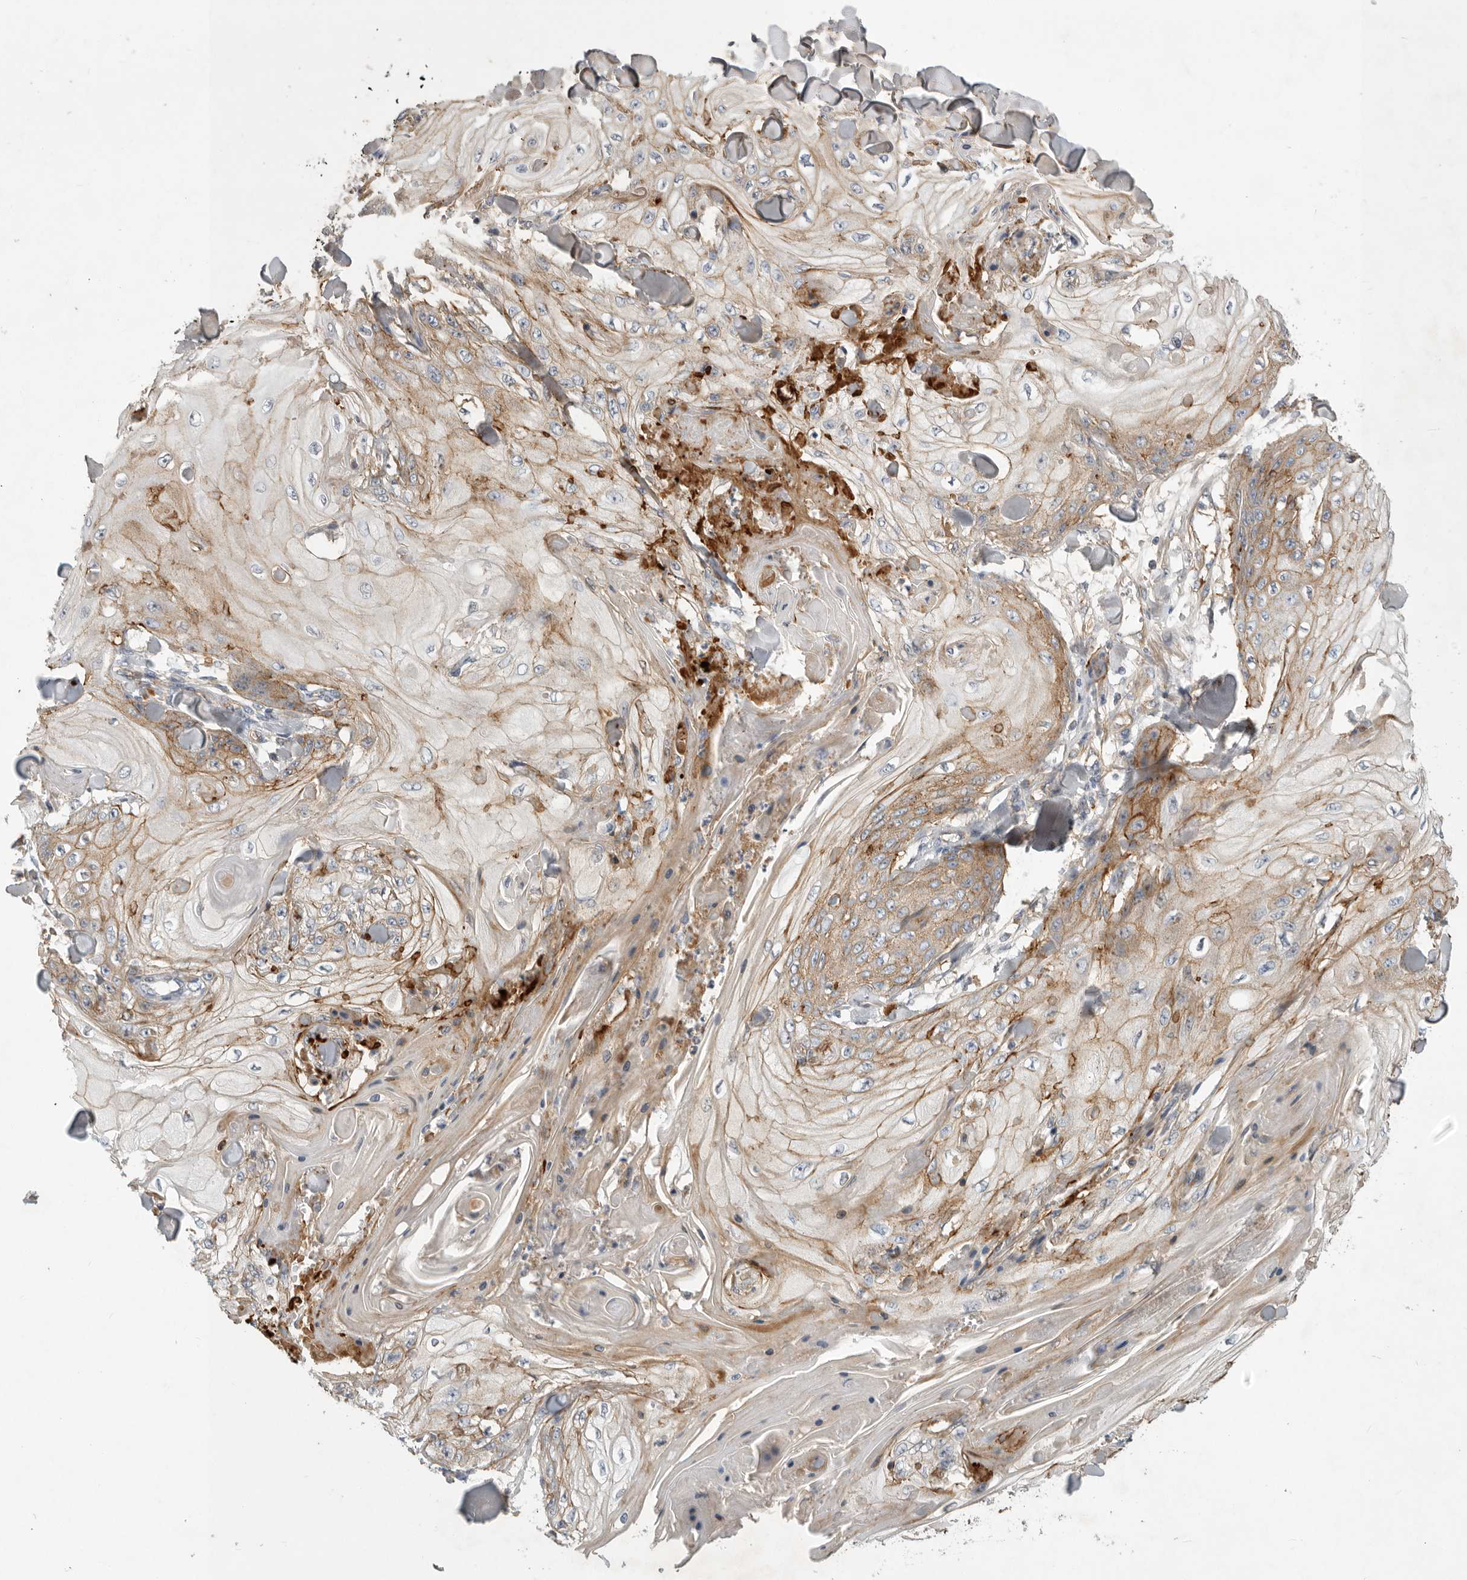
{"staining": {"intensity": "moderate", "quantity": "25%-75%", "location": "cytoplasmic/membranous"}, "tissue": "skin cancer", "cell_type": "Tumor cells", "image_type": "cancer", "snomed": [{"axis": "morphology", "description": "Squamous cell carcinoma, NOS"}, {"axis": "topography", "description": "Skin"}], "caption": "Moderate cytoplasmic/membranous staining is identified in about 25%-75% of tumor cells in skin cancer (squamous cell carcinoma).", "gene": "MLPH", "patient": {"sex": "male", "age": 74}}